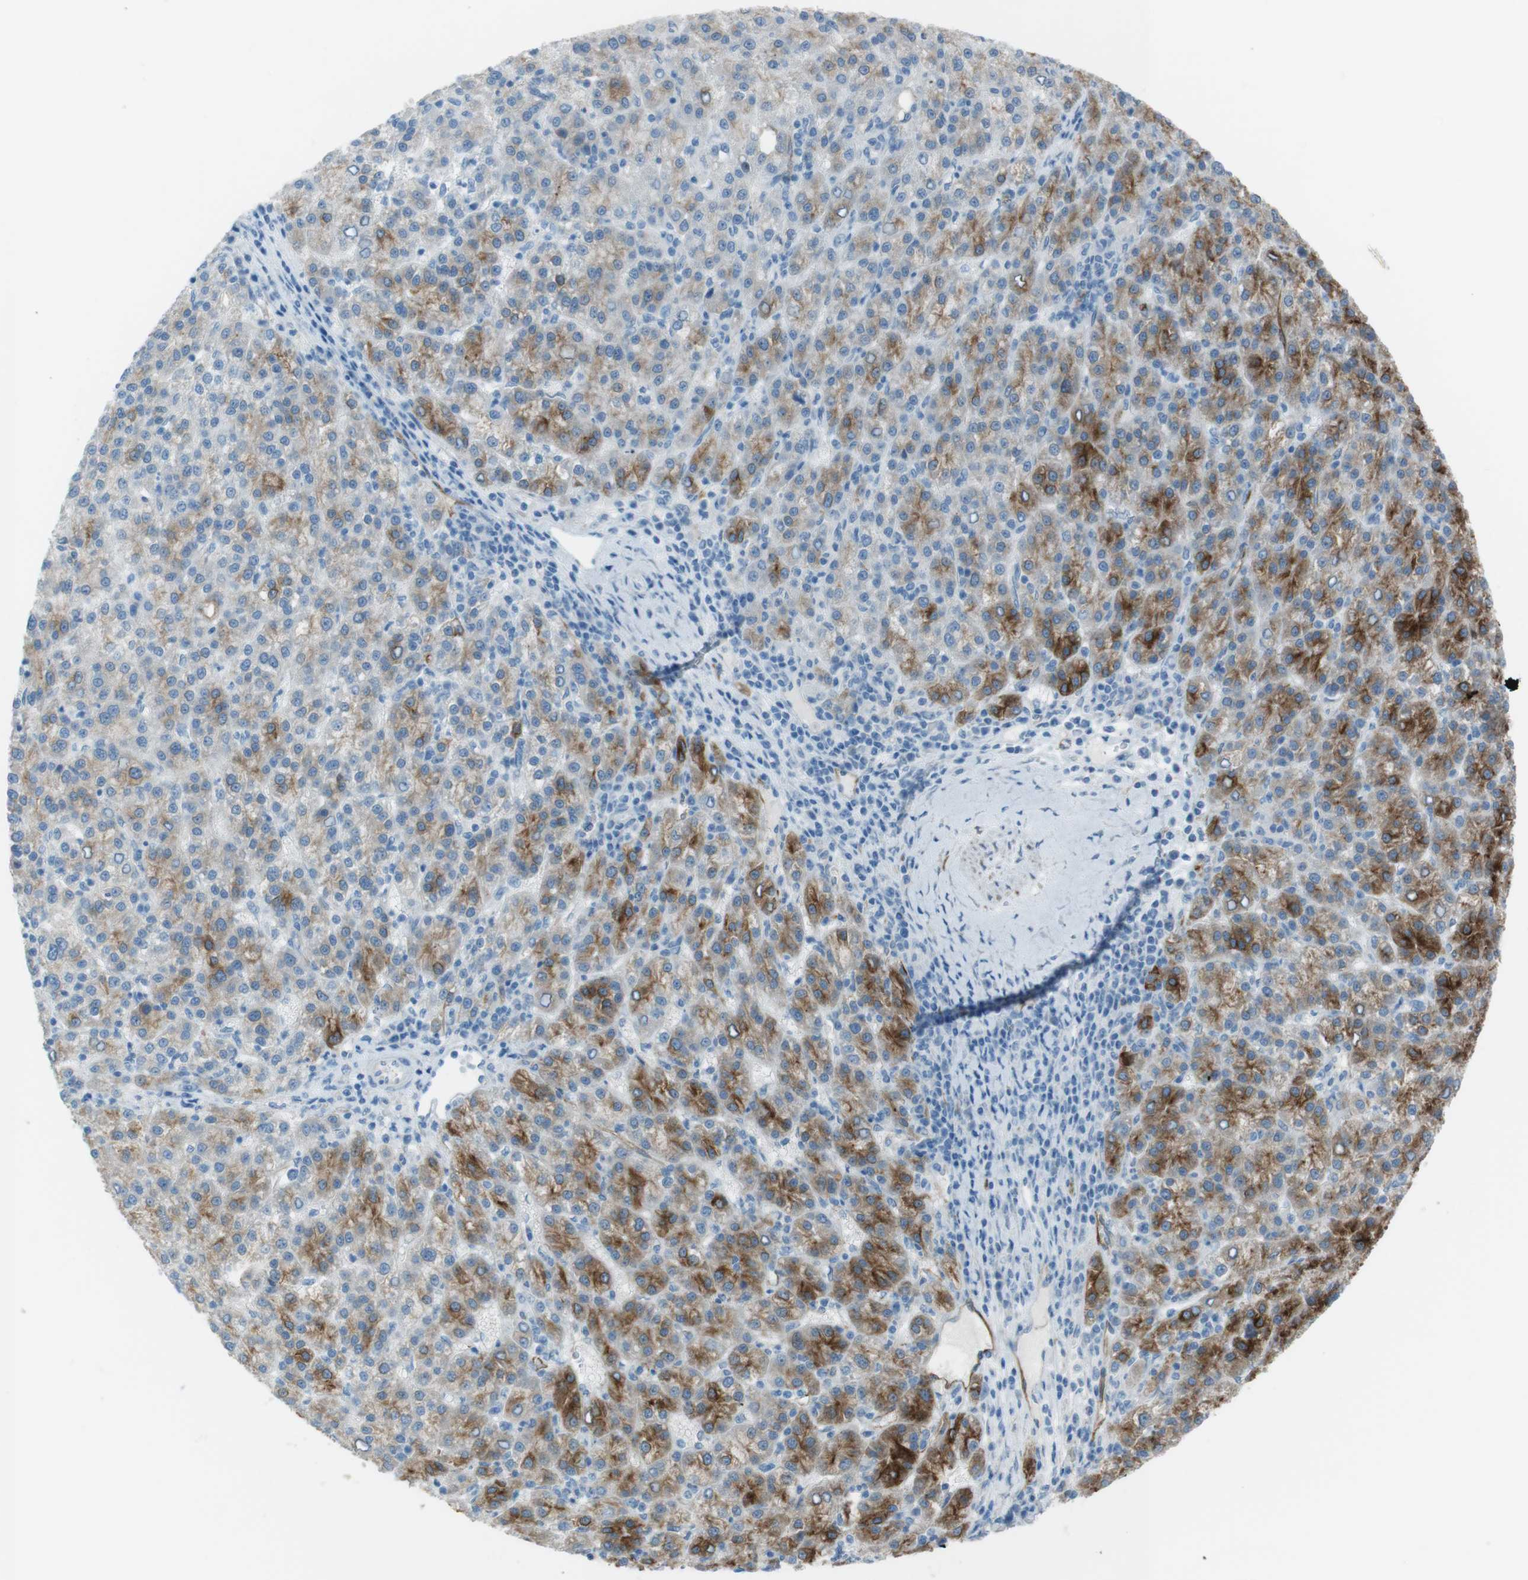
{"staining": {"intensity": "moderate", "quantity": "25%-75%", "location": "cytoplasmic/membranous"}, "tissue": "liver cancer", "cell_type": "Tumor cells", "image_type": "cancer", "snomed": [{"axis": "morphology", "description": "Carcinoma, Hepatocellular, NOS"}, {"axis": "topography", "description": "Liver"}], "caption": "A brown stain highlights moderate cytoplasmic/membranous expression of a protein in liver hepatocellular carcinoma tumor cells.", "gene": "TUBB2A", "patient": {"sex": "female", "age": 58}}